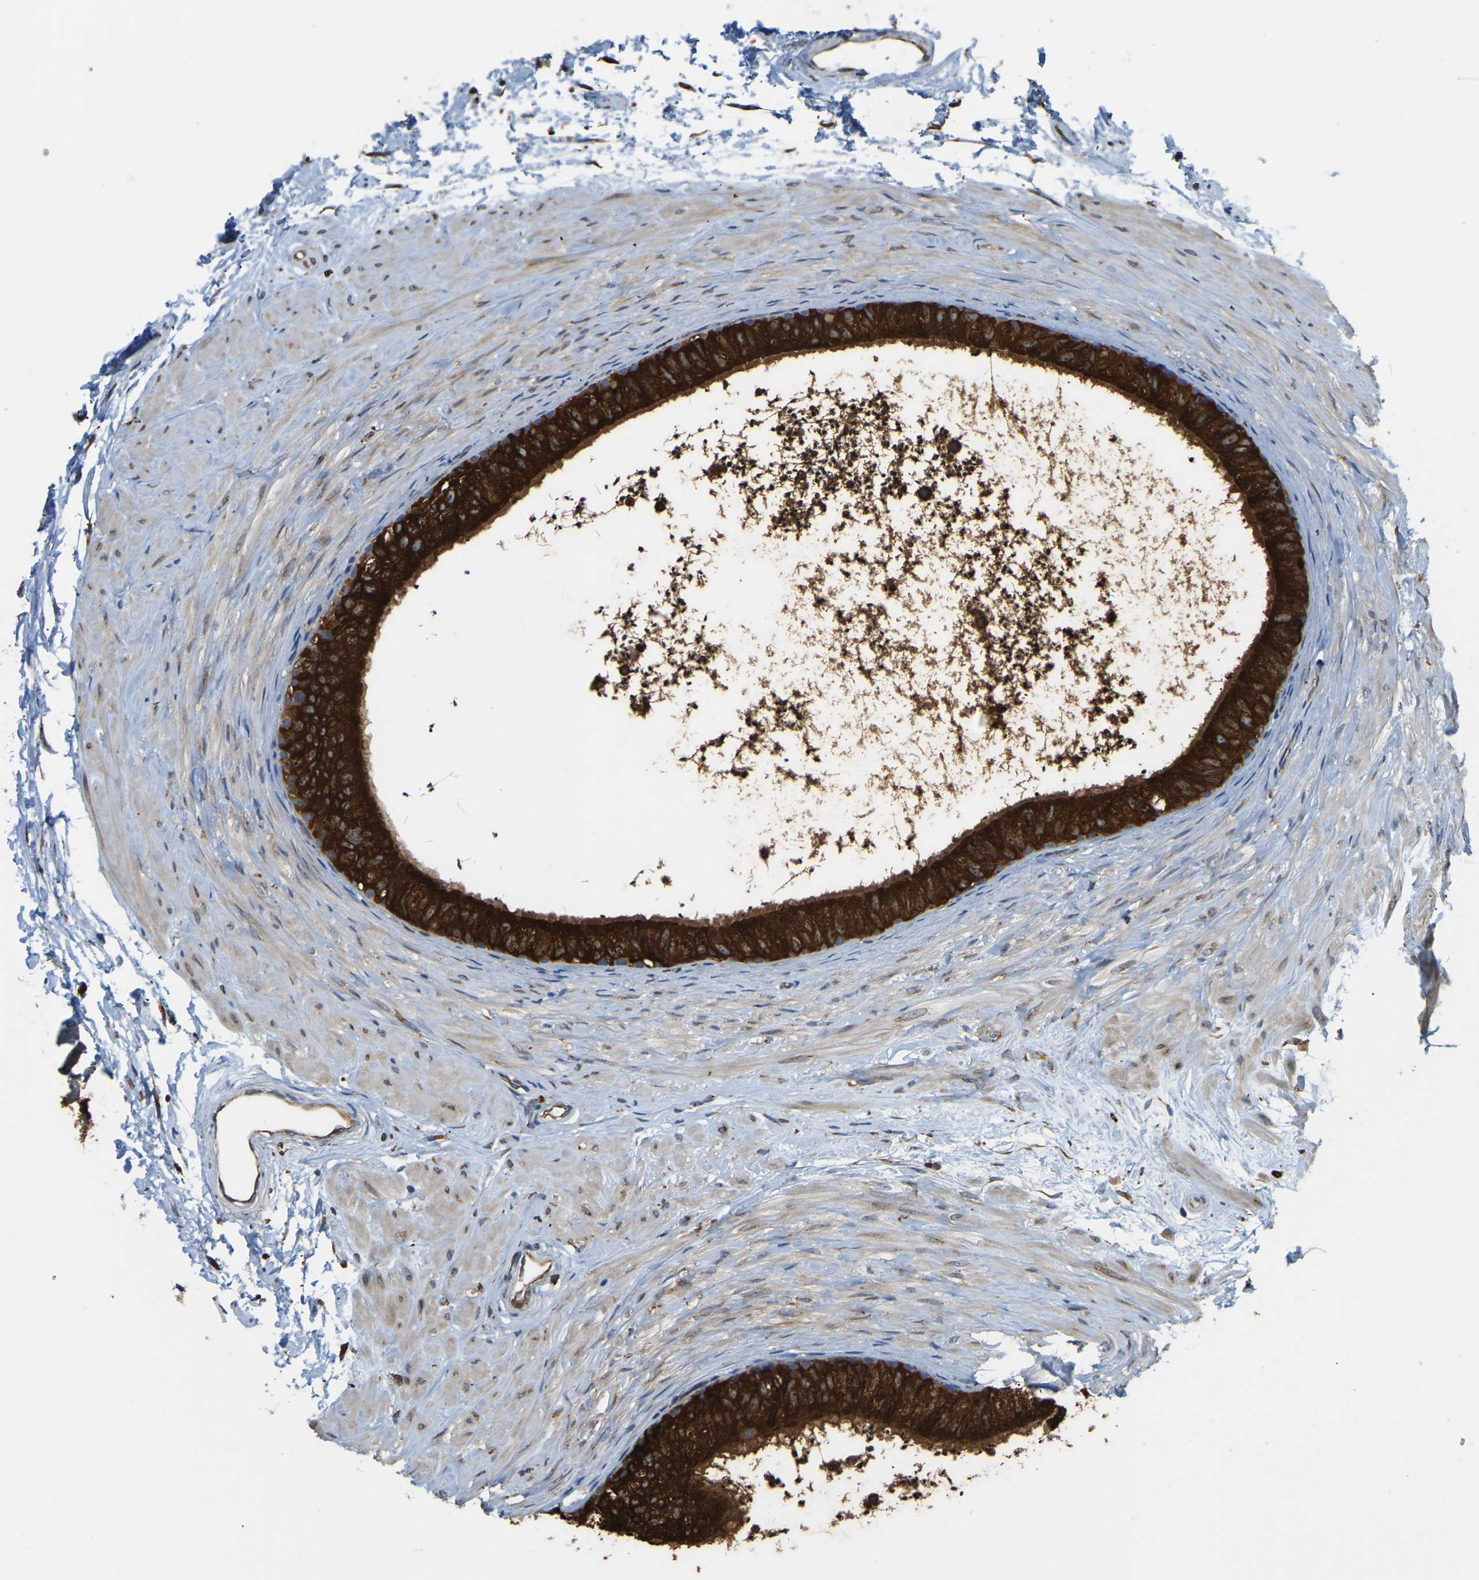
{"staining": {"intensity": "strong", "quantity": ">75%", "location": "cytoplasmic/membranous"}, "tissue": "epididymis", "cell_type": "Glandular cells", "image_type": "normal", "snomed": [{"axis": "morphology", "description": "Normal tissue, NOS"}, {"axis": "topography", "description": "Epididymis"}], "caption": "Protein expression analysis of unremarkable epididymis demonstrates strong cytoplasmic/membranous positivity in approximately >75% of glandular cells.", "gene": "RNF115", "patient": {"sex": "male", "age": 56}}